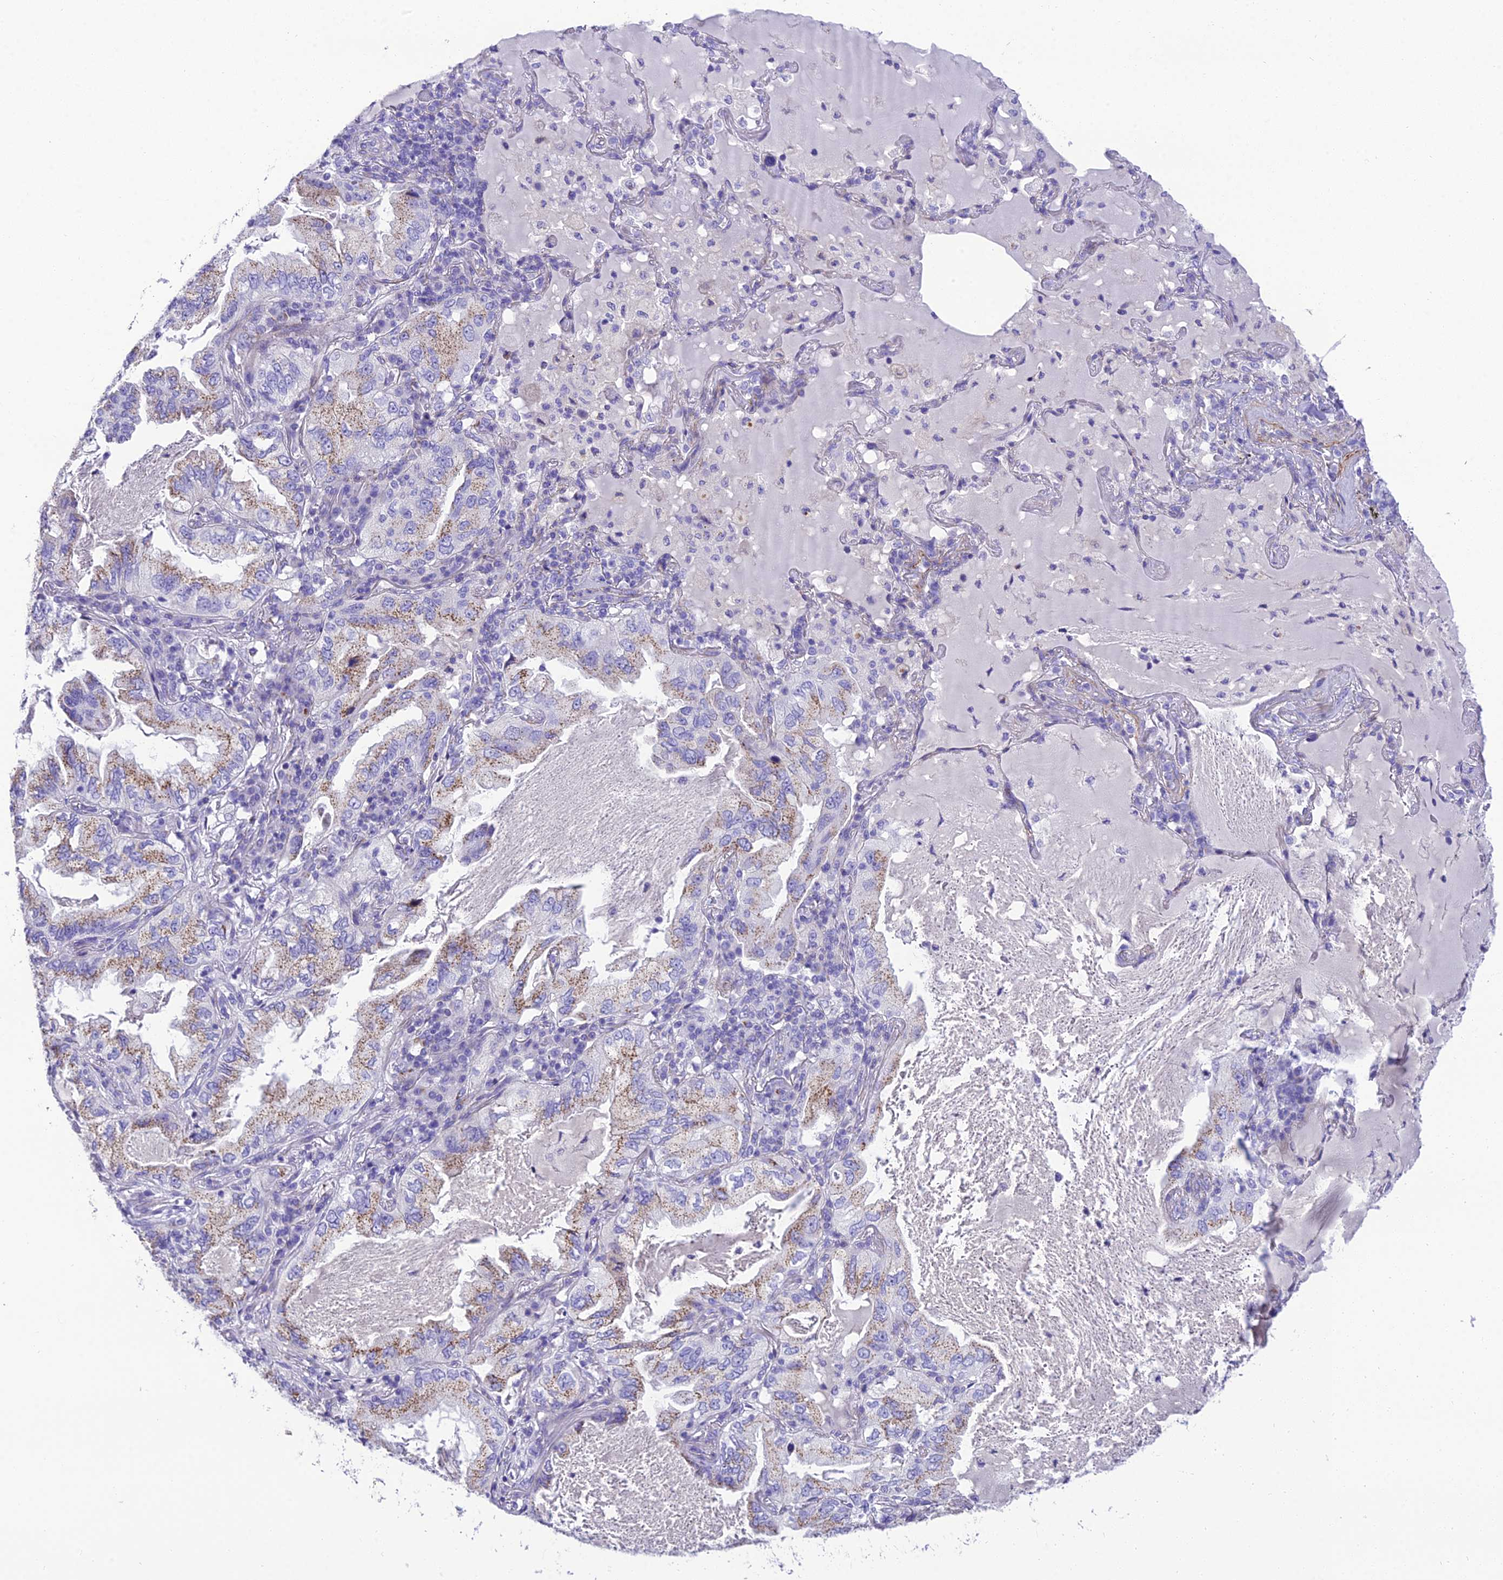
{"staining": {"intensity": "weak", "quantity": ">75%", "location": "cytoplasmic/membranous"}, "tissue": "lung cancer", "cell_type": "Tumor cells", "image_type": "cancer", "snomed": [{"axis": "morphology", "description": "Adenocarcinoma, NOS"}, {"axis": "topography", "description": "Lung"}], "caption": "Protein expression analysis of human lung cancer (adenocarcinoma) reveals weak cytoplasmic/membranous staining in approximately >75% of tumor cells.", "gene": "GFRA1", "patient": {"sex": "female", "age": 69}}